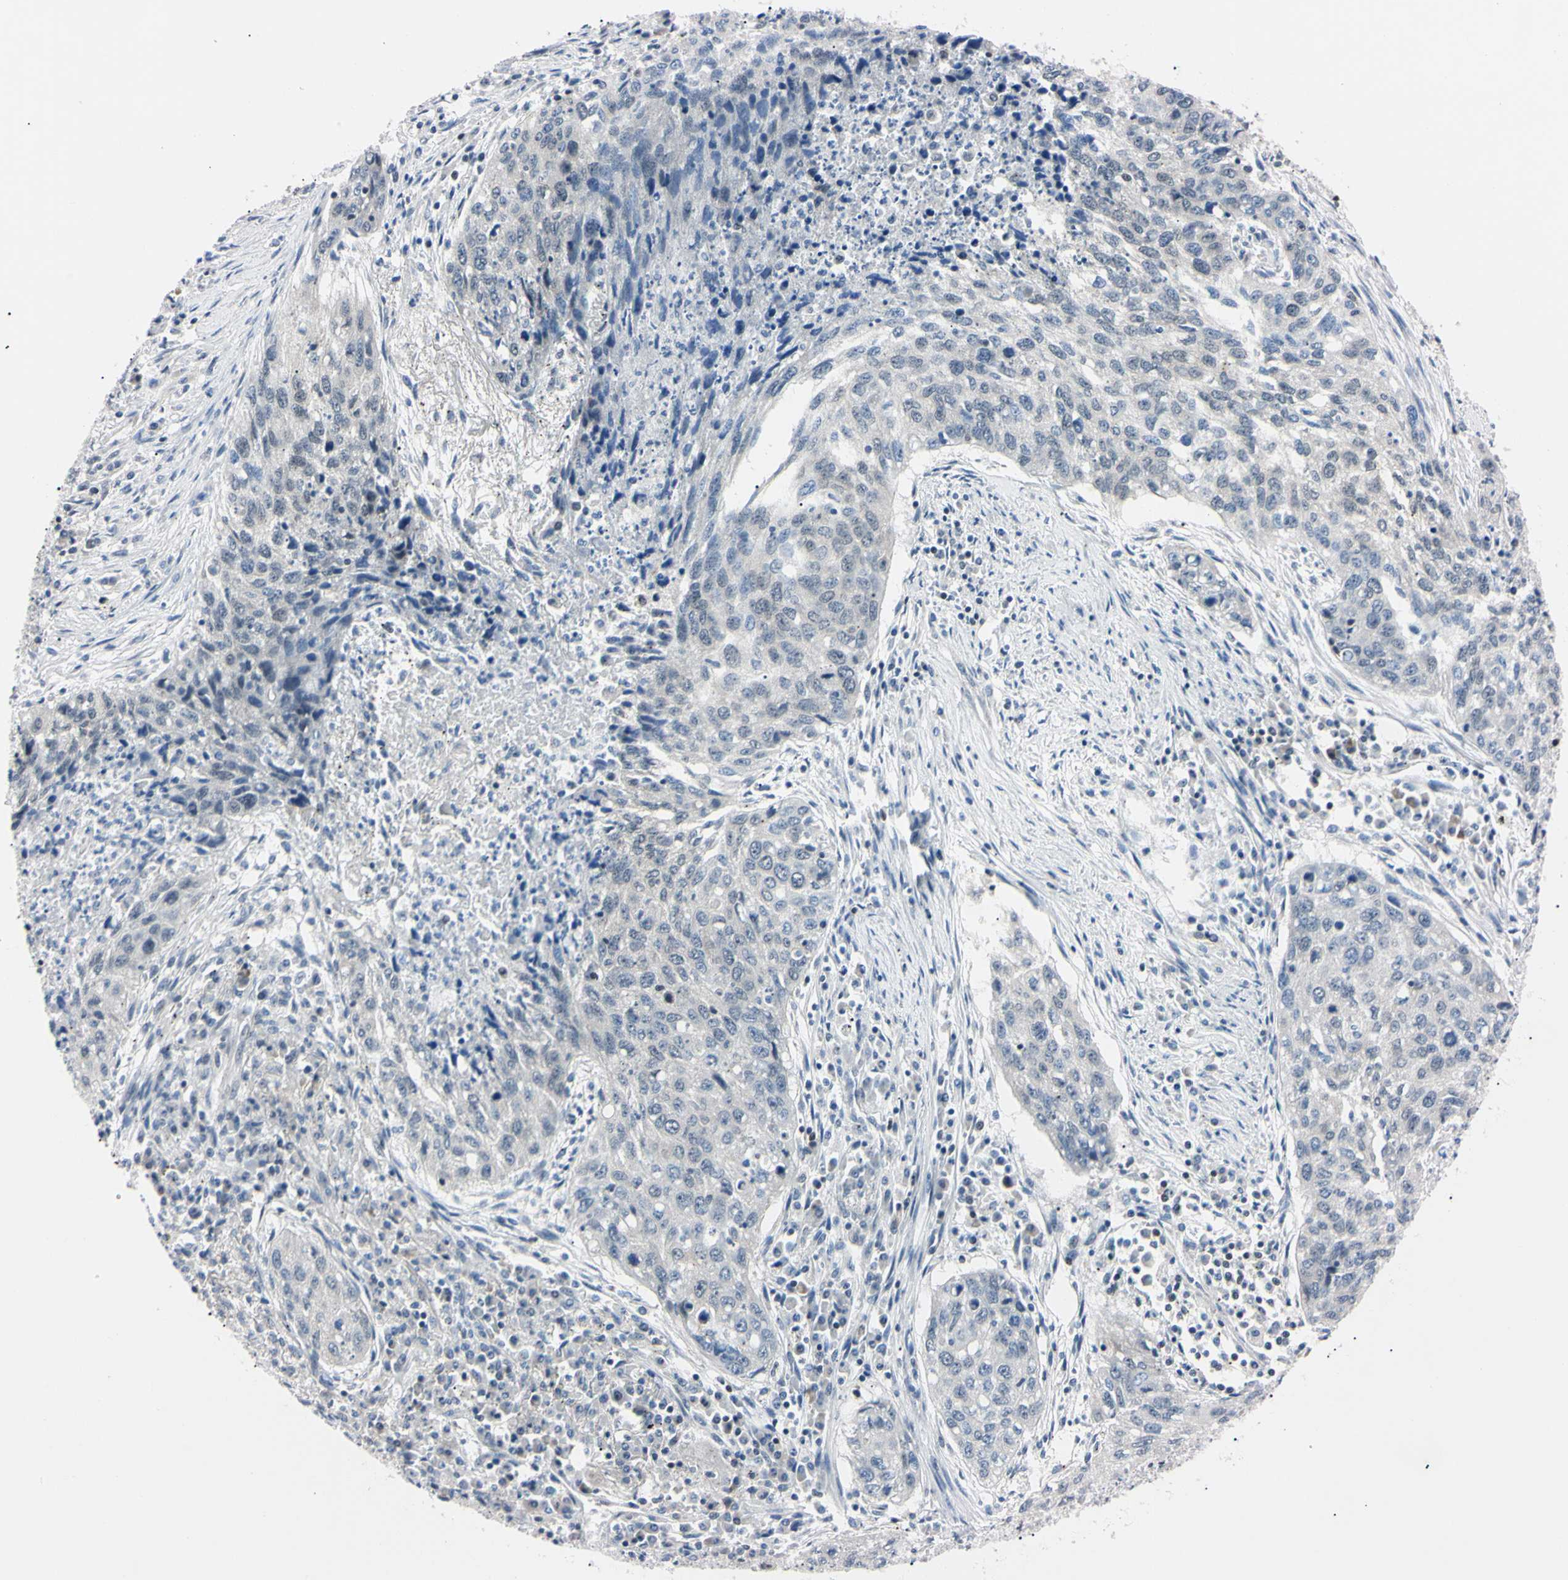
{"staining": {"intensity": "negative", "quantity": "none", "location": "none"}, "tissue": "lung cancer", "cell_type": "Tumor cells", "image_type": "cancer", "snomed": [{"axis": "morphology", "description": "Squamous cell carcinoma, NOS"}, {"axis": "topography", "description": "Lung"}], "caption": "DAB (3,3'-diaminobenzidine) immunohistochemical staining of human lung cancer reveals no significant staining in tumor cells.", "gene": "C1orf174", "patient": {"sex": "female", "age": 63}}